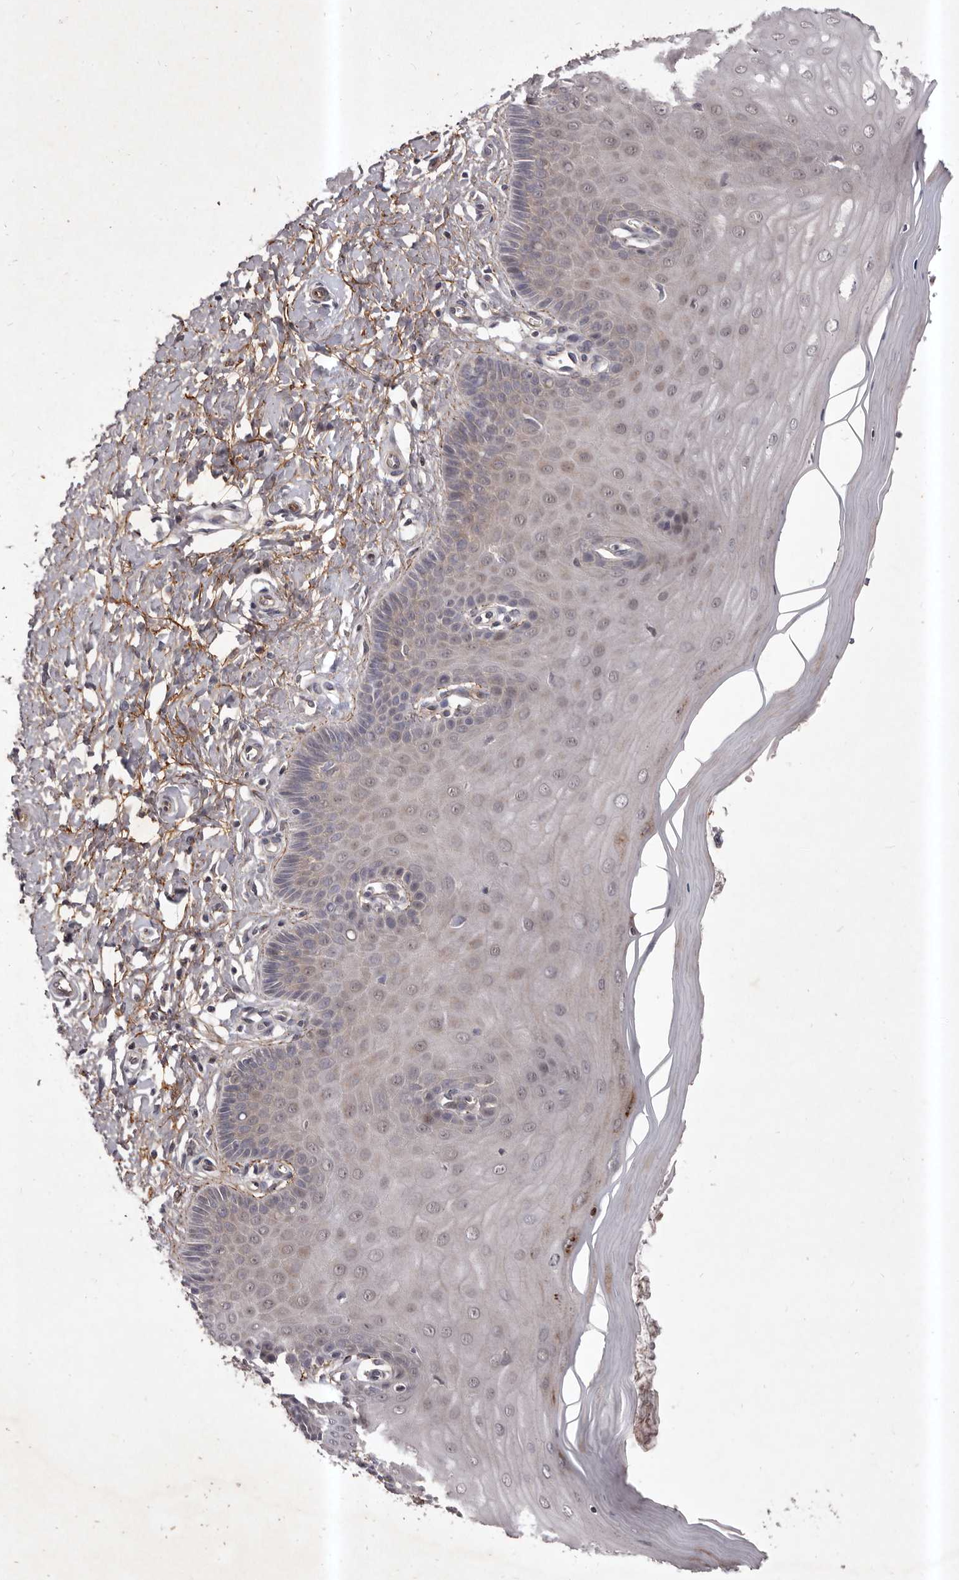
{"staining": {"intensity": "weak", "quantity": "25%-75%", "location": "cytoplasmic/membranous"}, "tissue": "cervix", "cell_type": "Glandular cells", "image_type": "normal", "snomed": [{"axis": "morphology", "description": "Normal tissue, NOS"}, {"axis": "topography", "description": "Cervix"}], "caption": "Glandular cells exhibit low levels of weak cytoplasmic/membranous positivity in approximately 25%-75% of cells in unremarkable human cervix.", "gene": "HBS1L", "patient": {"sex": "female", "age": 55}}